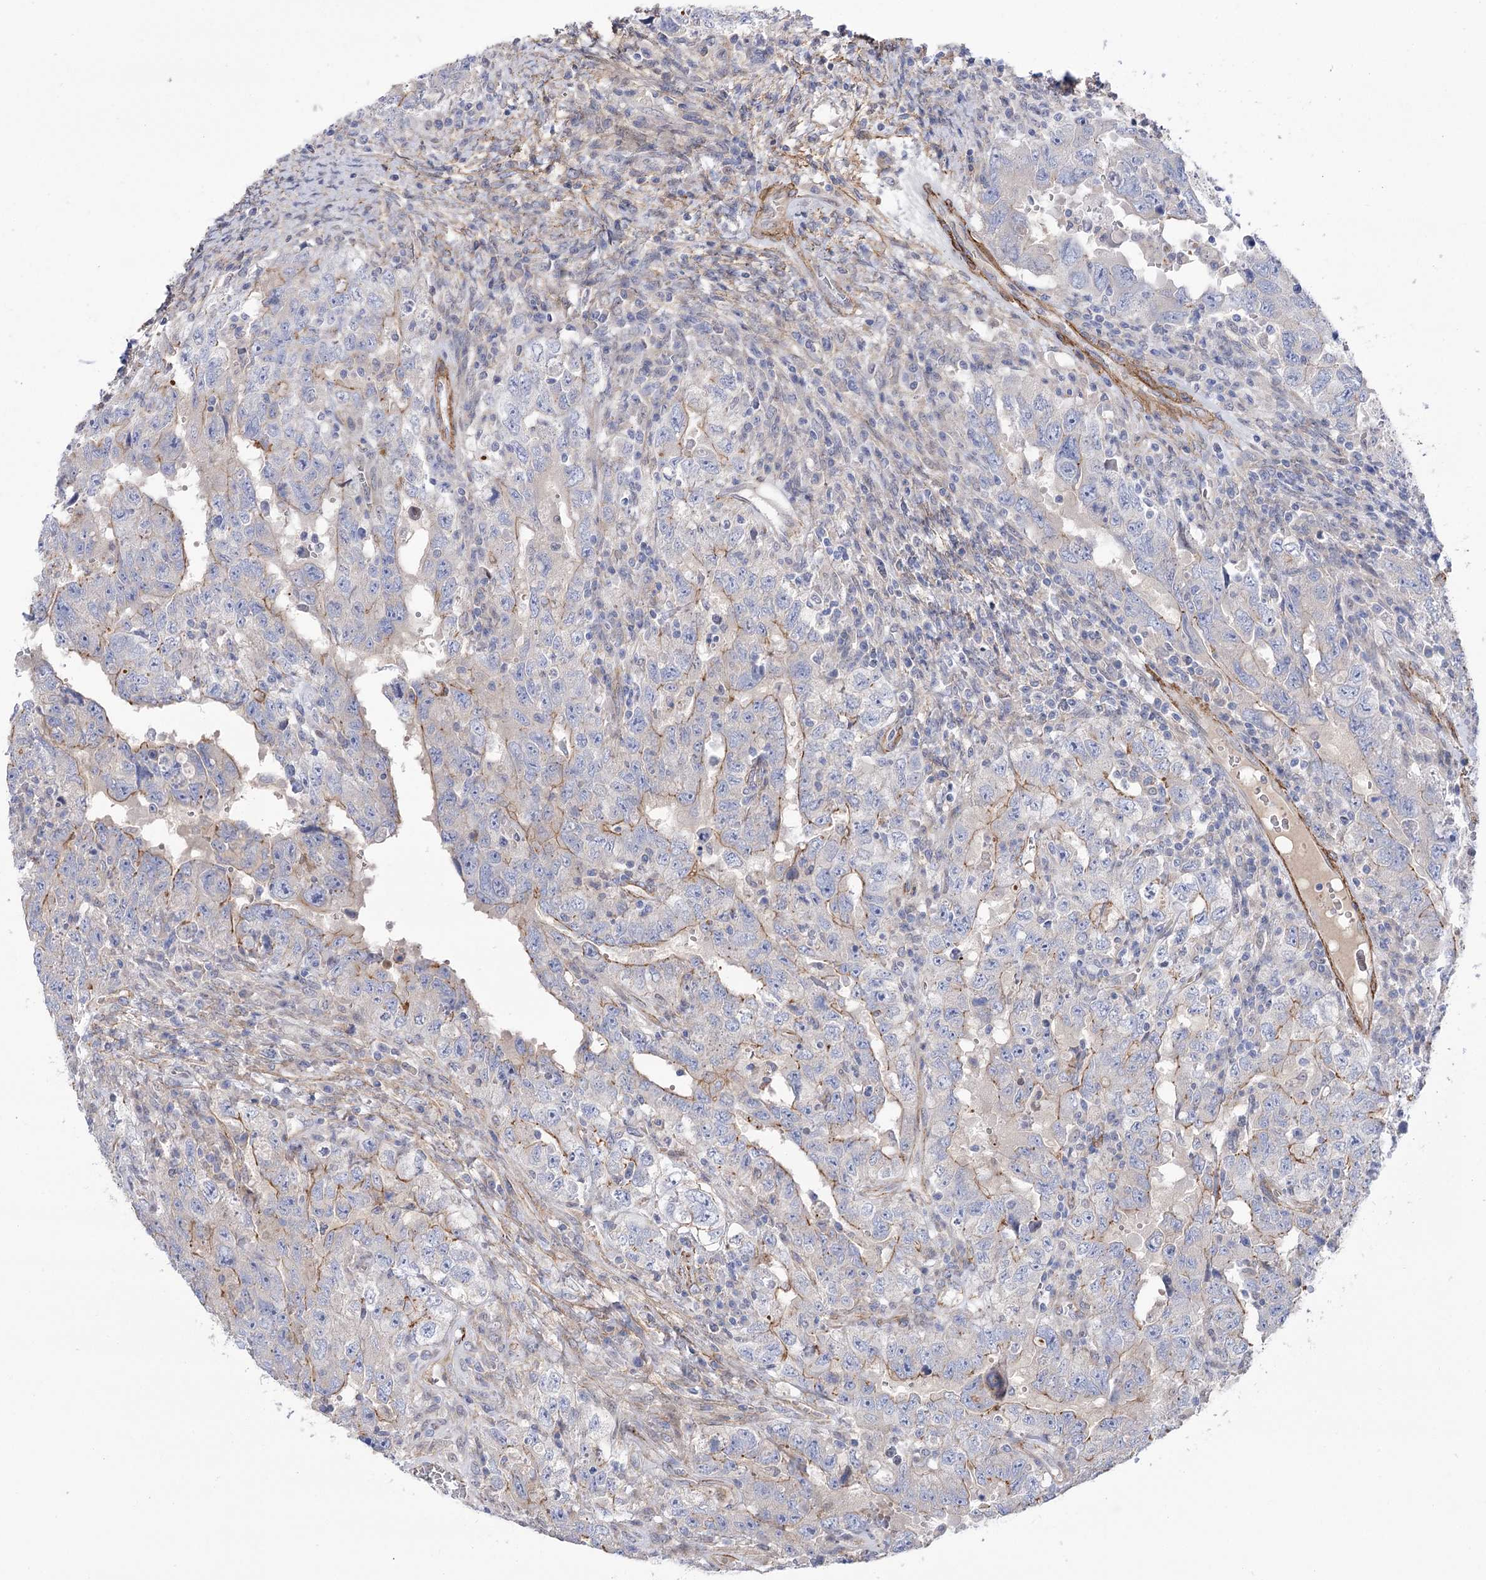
{"staining": {"intensity": "moderate", "quantity": "<25%", "location": "cytoplasmic/membranous"}, "tissue": "testis cancer", "cell_type": "Tumor cells", "image_type": "cancer", "snomed": [{"axis": "morphology", "description": "Carcinoma, Embryonal, NOS"}, {"axis": "topography", "description": "Testis"}], "caption": "The micrograph exhibits staining of testis cancer, revealing moderate cytoplasmic/membranous protein expression (brown color) within tumor cells.", "gene": "WASHC3", "patient": {"sex": "male", "age": 26}}